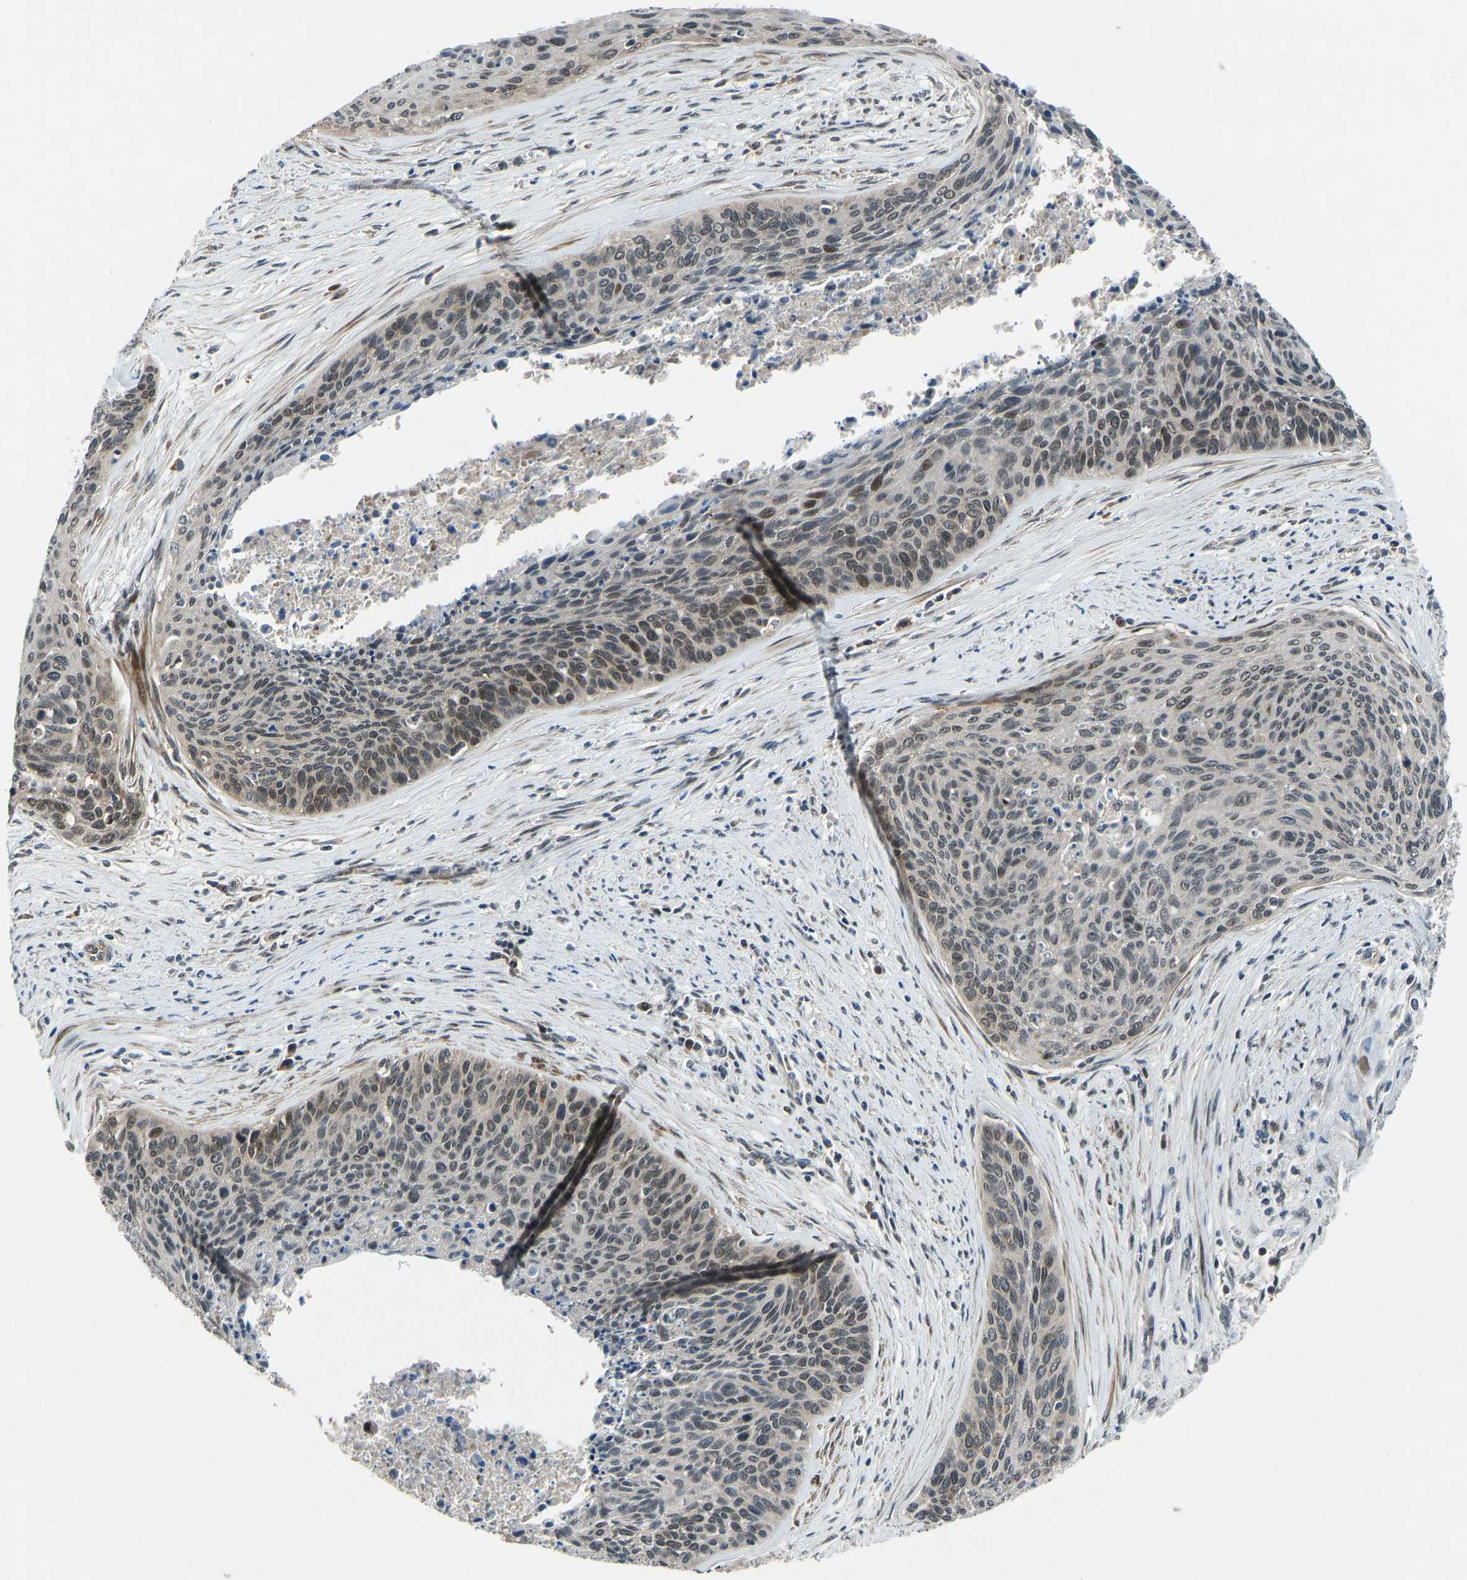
{"staining": {"intensity": "moderate", "quantity": ">75%", "location": "cytoplasmic/membranous,nuclear"}, "tissue": "cervical cancer", "cell_type": "Tumor cells", "image_type": "cancer", "snomed": [{"axis": "morphology", "description": "Squamous cell carcinoma, NOS"}, {"axis": "topography", "description": "Cervix"}], "caption": "DAB (3,3'-diaminobenzidine) immunohistochemical staining of cervical squamous cell carcinoma exhibits moderate cytoplasmic/membranous and nuclear protein expression in about >75% of tumor cells. The staining was performed using DAB (3,3'-diaminobenzidine) to visualize the protein expression in brown, while the nuclei were stained in blue with hematoxylin (Magnification: 20x).", "gene": "RLIM", "patient": {"sex": "female", "age": 55}}